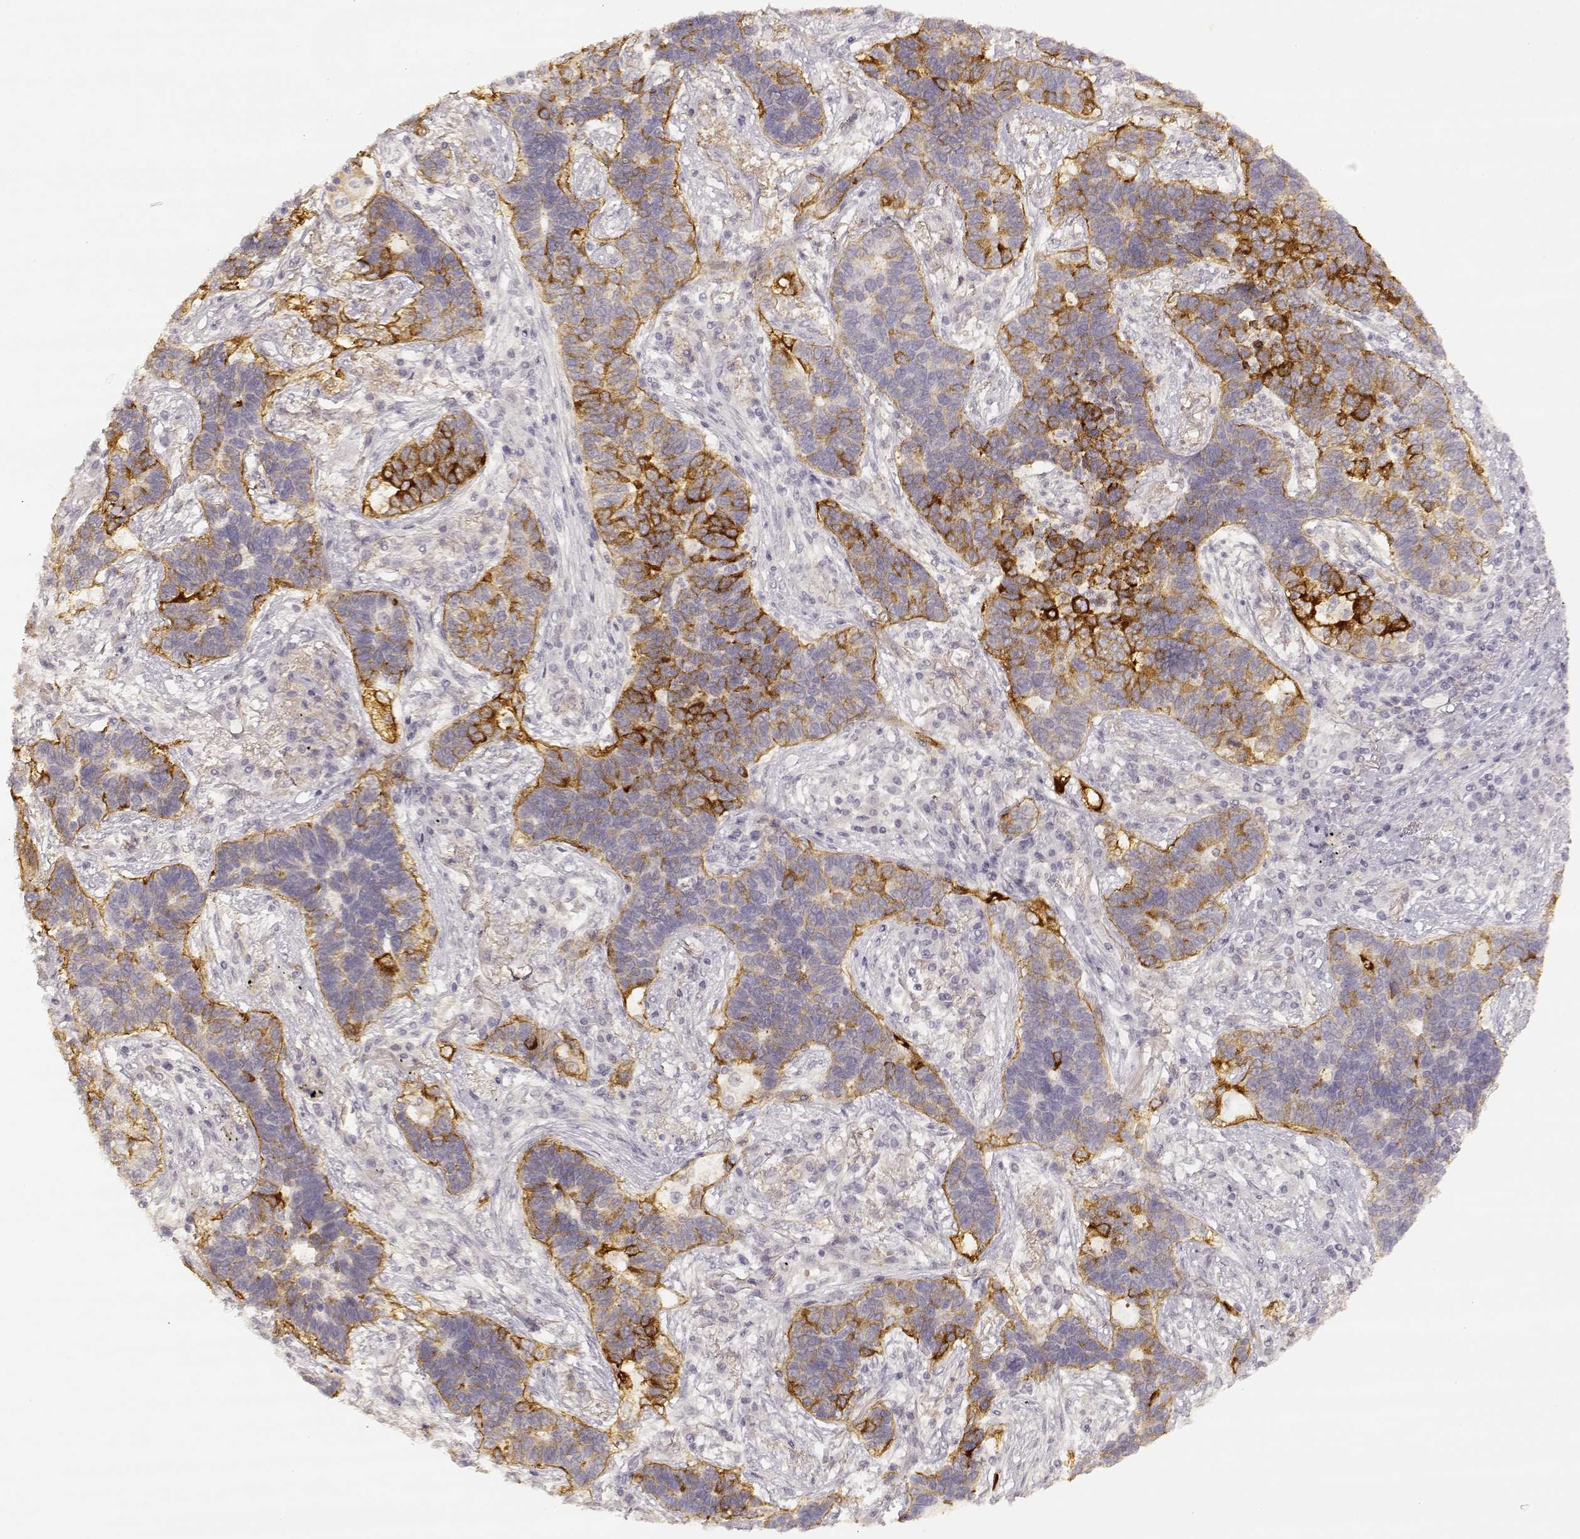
{"staining": {"intensity": "strong", "quantity": "<25%", "location": "cytoplasmic/membranous"}, "tissue": "lung cancer", "cell_type": "Tumor cells", "image_type": "cancer", "snomed": [{"axis": "morphology", "description": "Adenocarcinoma, NOS"}, {"axis": "topography", "description": "Lung"}], "caption": "IHC of lung cancer (adenocarcinoma) demonstrates medium levels of strong cytoplasmic/membranous staining in approximately <25% of tumor cells.", "gene": "LAMC2", "patient": {"sex": "female", "age": 57}}